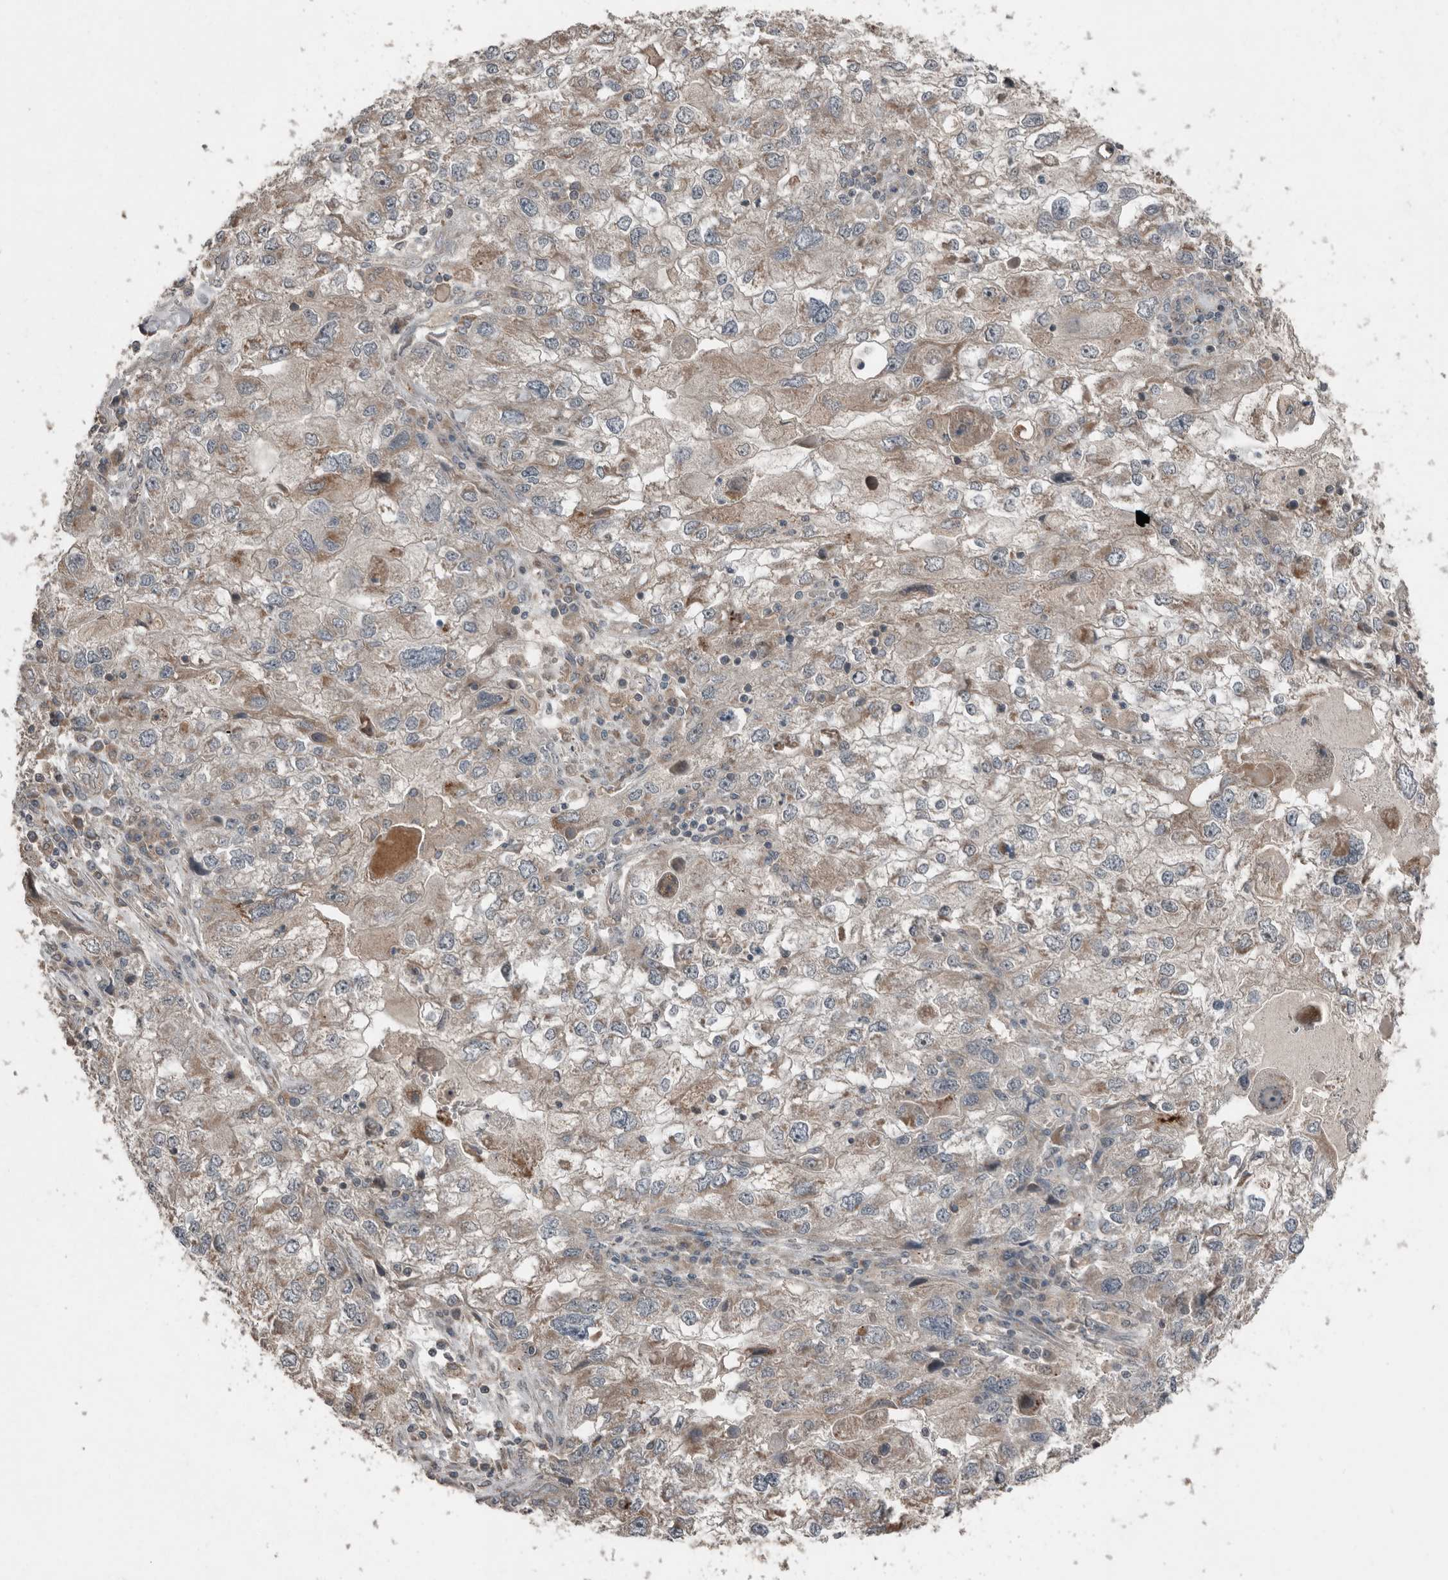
{"staining": {"intensity": "weak", "quantity": "25%-75%", "location": "cytoplasmic/membranous"}, "tissue": "endometrial cancer", "cell_type": "Tumor cells", "image_type": "cancer", "snomed": [{"axis": "morphology", "description": "Adenocarcinoma, NOS"}, {"axis": "topography", "description": "Endometrium"}], "caption": "The photomicrograph displays immunohistochemical staining of endometrial adenocarcinoma. There is weak cytoplasmic/membranous staining is seen in about 25%-75% of tumor cells.", "gene": "SLC6A7", "patient": {"sex": "female", "age": 49}}